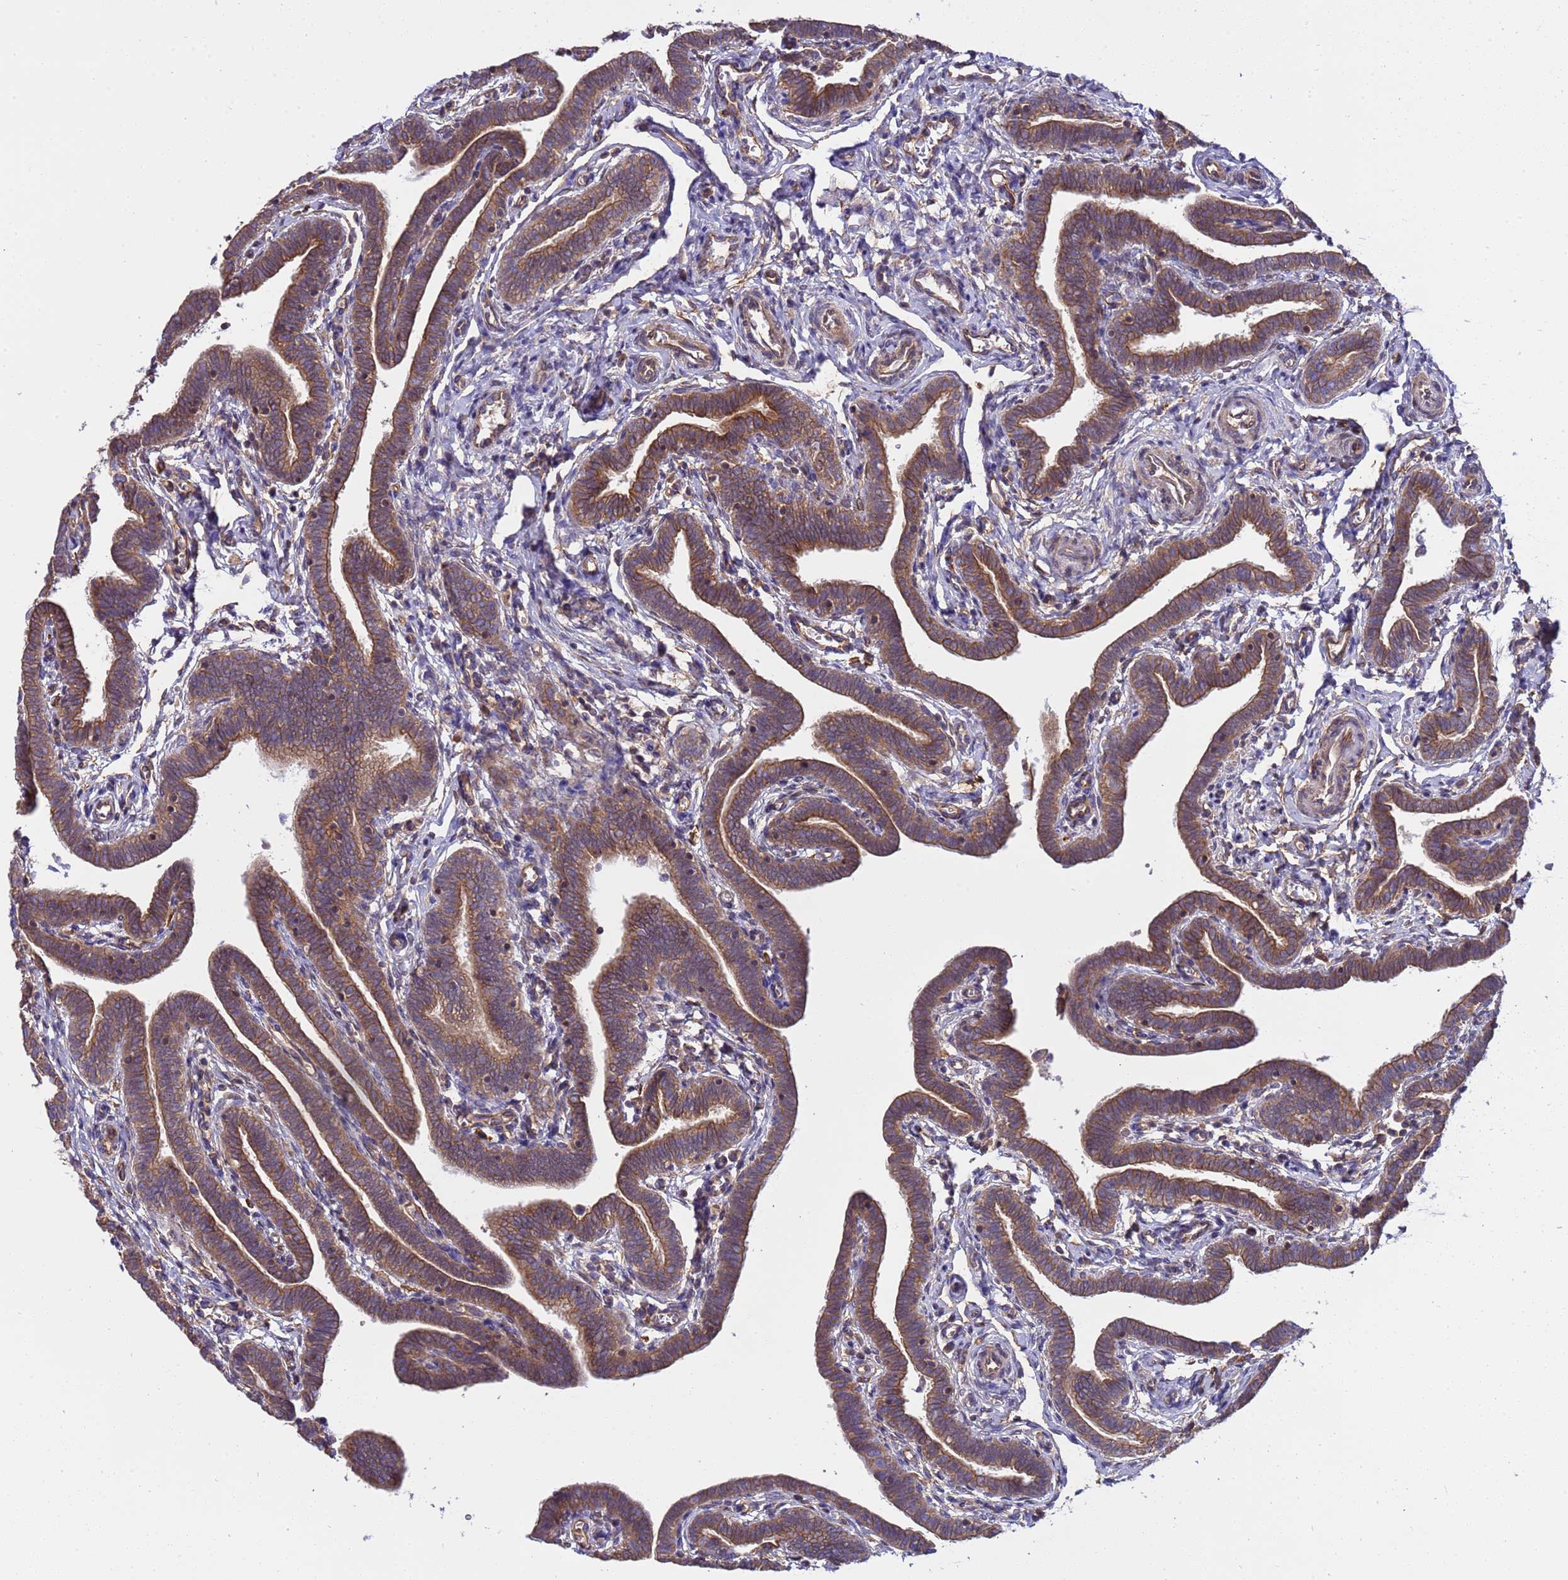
{"staining": {"intensity": "moderate", "quantity": ">75%", "location": "cytoplasmic/membranous"}, "tissue": "fallopian tube", "cell_type": "Glandular cells", "image_type": "normal", "snomed": [{"axis": "morphology", "description": "Normal tissue, NOS"}, {"axis": "topography", "description": "Fallopian tube"}], "caption": "The photomicrograph exhibits a brown stain indicating the presence of a protein in the cytoplasmic/membranous of glandular cells in fallopian tube.", "gene": "SMCO3", "patient": {"sex": "female", "age": 36}}